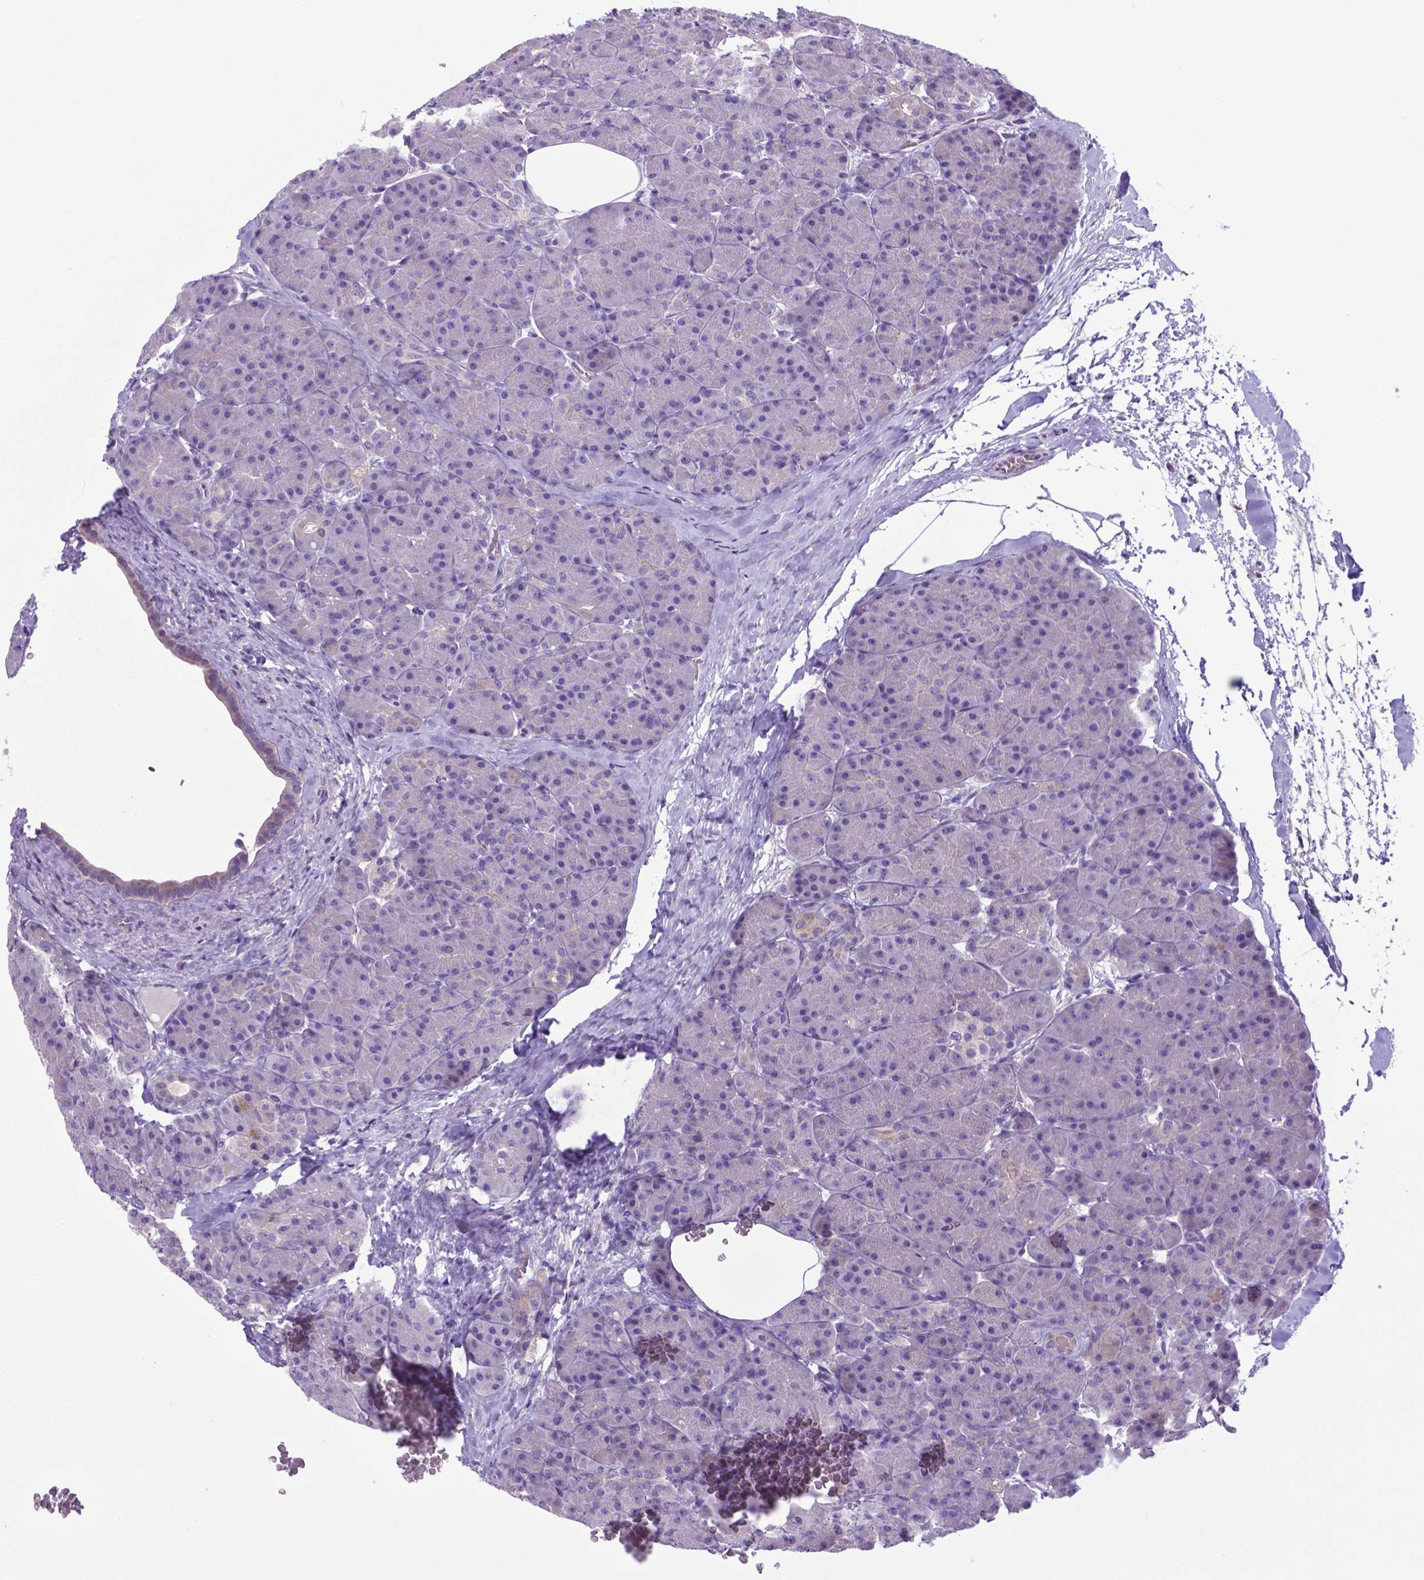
{"staining": {"intensity": "negative", "quantity": "none", "location": "none"}, "tissue": "pancreas", "cell_type": "Exocrine glandular cells", "image_type": "normal", "snomed": [{"axis": "morphology", "description": "Normal tissue, NOS"}, {"axis": "topography", "description": "Pancreas"}], "caption": "Immunohistochemistry micrograph of normal pancreas: human pancreas stained with DAB (3,3'-diaminobenzidine) exhibits no significant protein staining in exocrine glandular cells. Nuclei are stained in blue.", "gene": "ADRA2B", "patient": {"sex": "male", "age": 57}}